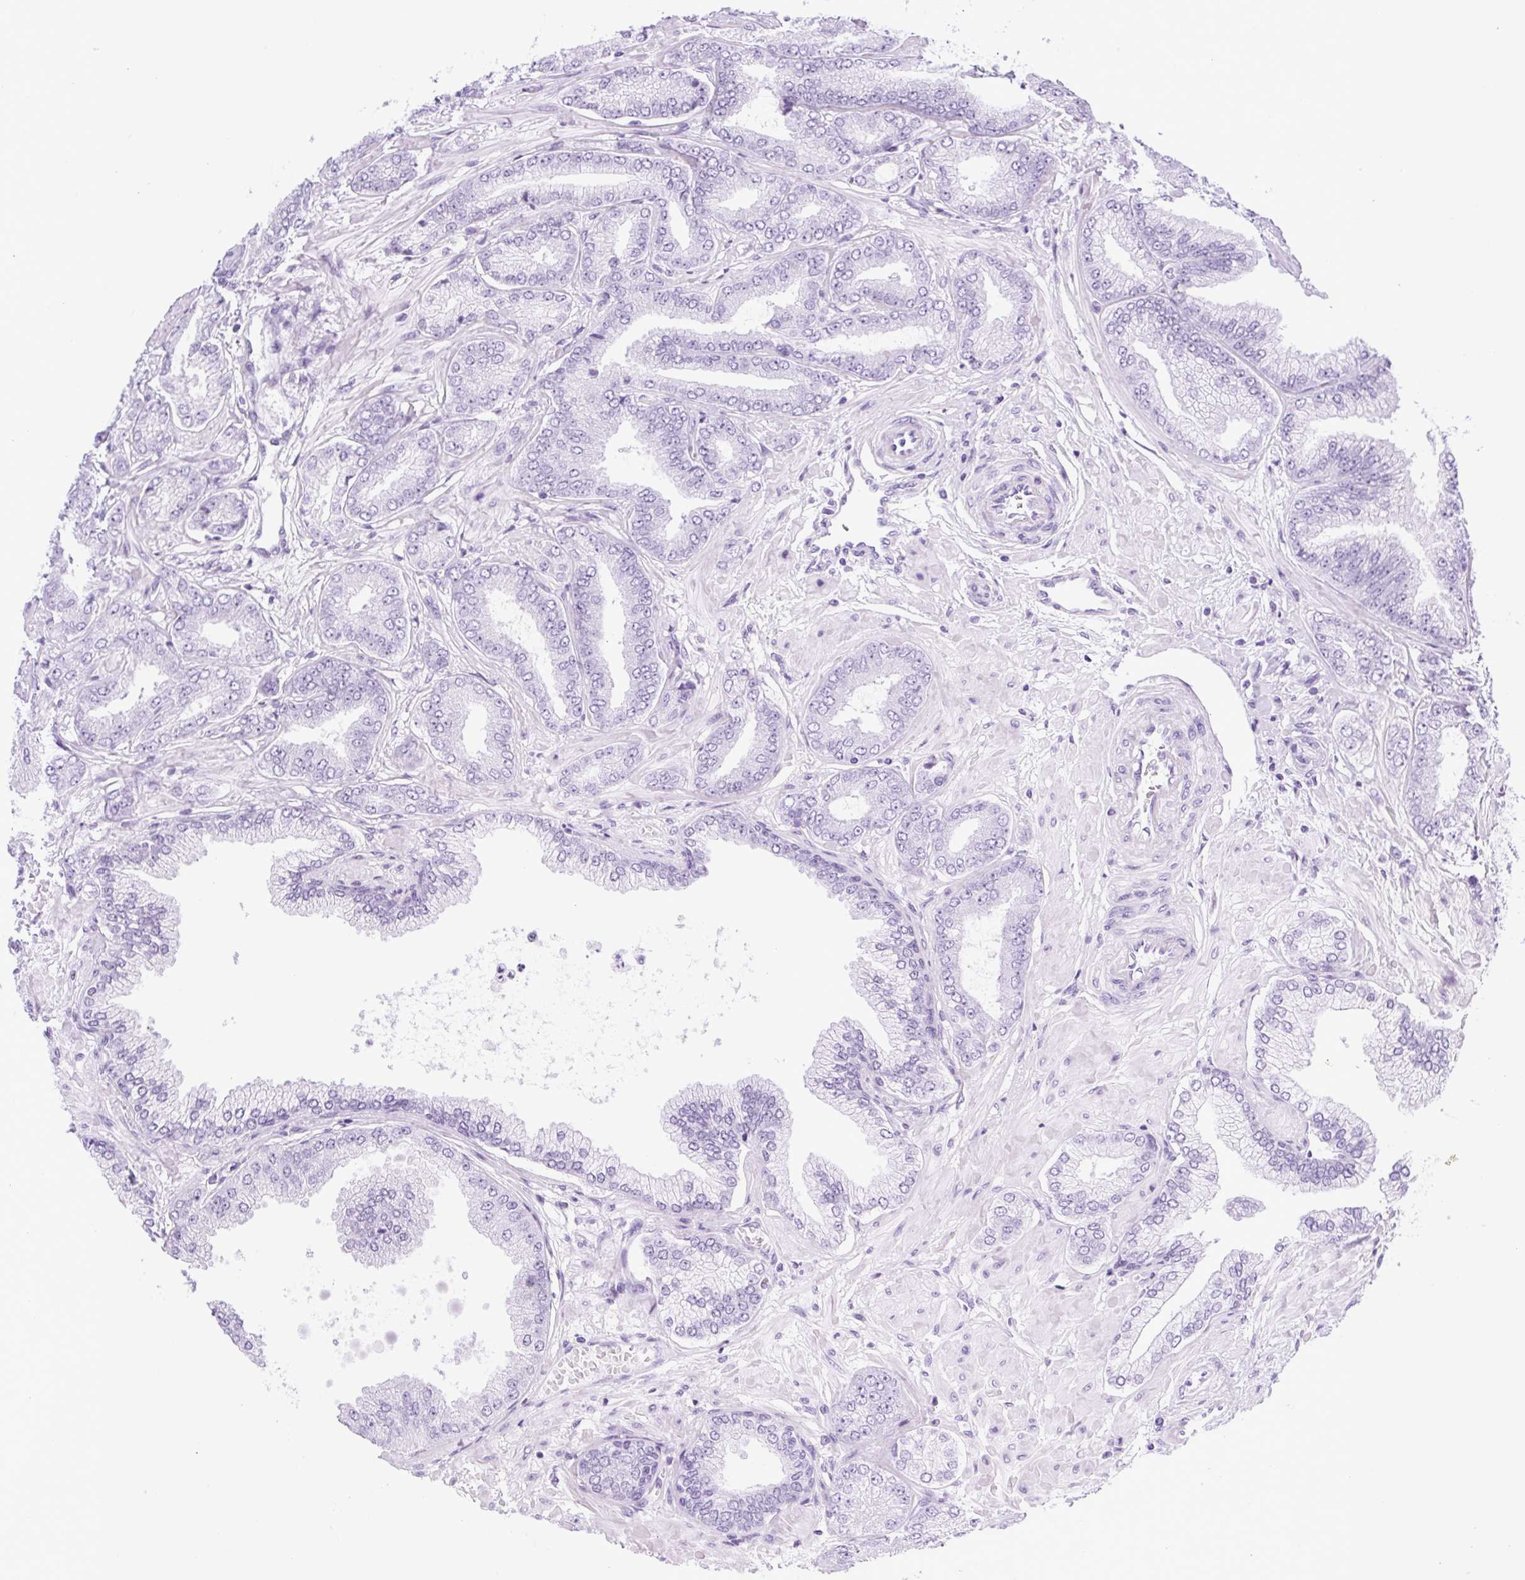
{"staining": {"intensity": "negative", "quantity": "none", "location": "none"}, "tissue": "prostate cancer", "cell_type": "Tumor cells", "image_type": "cancer", "snomed": [{"axis": "morphology", "description": "Adenocarcinoma, Low grade"}, {"axis": "topography", "description": "Prostate"}], "caption": "This is an immunohistochemistry histopathology image of adenocarcinoma (low-grade) (prostate). There is no staining in tumor cells.", "gene": "SPACA5B", "patient": {"sex": "male", "age": 55}}